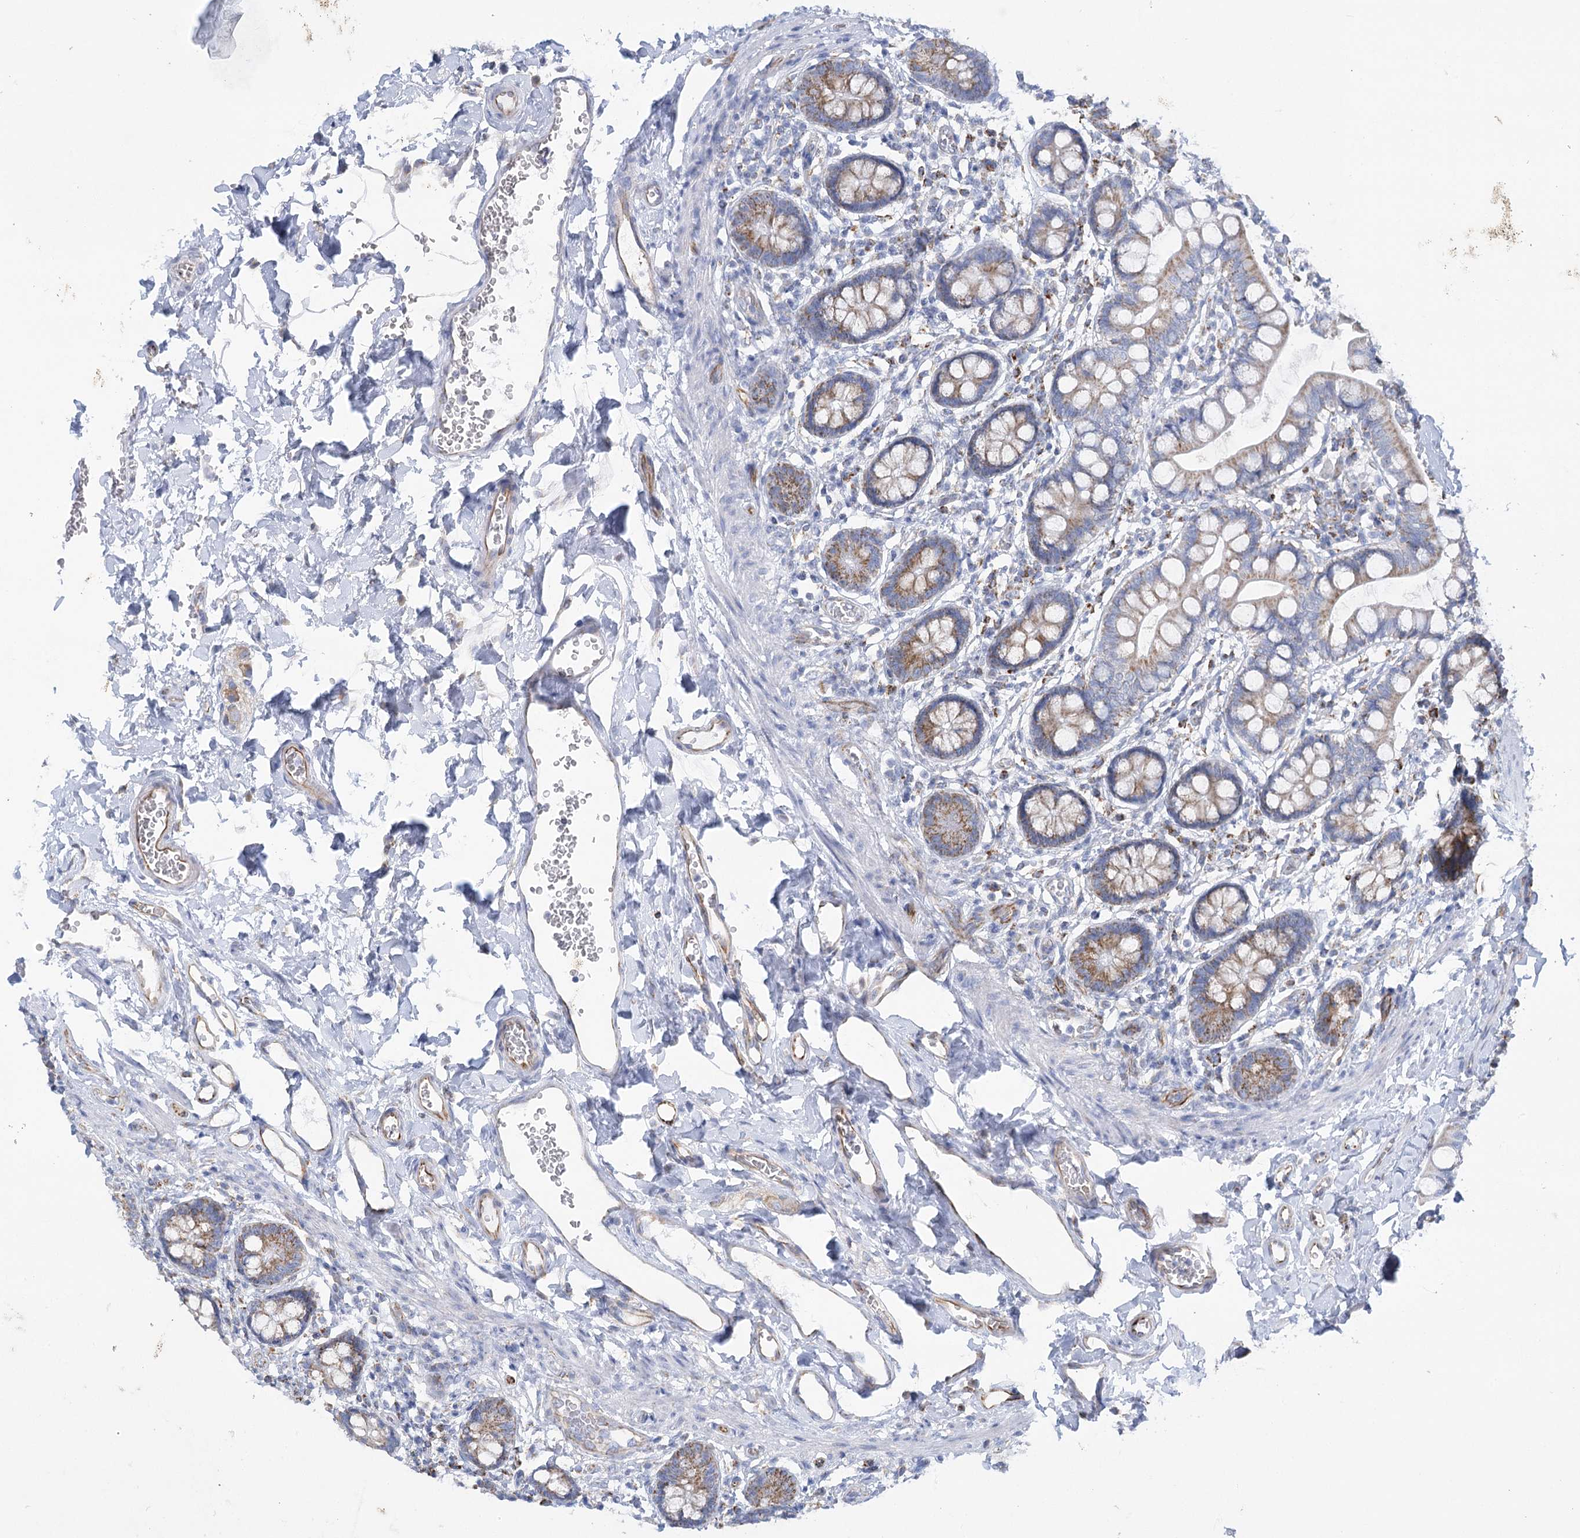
{"staining": {"intensity": "moderate", "quantity": "25%-75%", "location": "cytoplasmic/membranous"}, "tissue": "small intestine", "cell_type": "Glandular cells", "image_type": "normal", "snomed": [{"axis": "morphology", "description": "Normal tissue, NOS"}, {"axis": "topography", "description": "Small intestine"}], "caption": "High-power microscopy captured an immunohistochemistry (IHC) histopathology image of normal small intestine, revealing moderate cytoplasmic/membranous positivity in approximately 25%-75% of glandular cells.", "gene": "DHTKD1", "patient": {"sex": "male", "age": 52}}